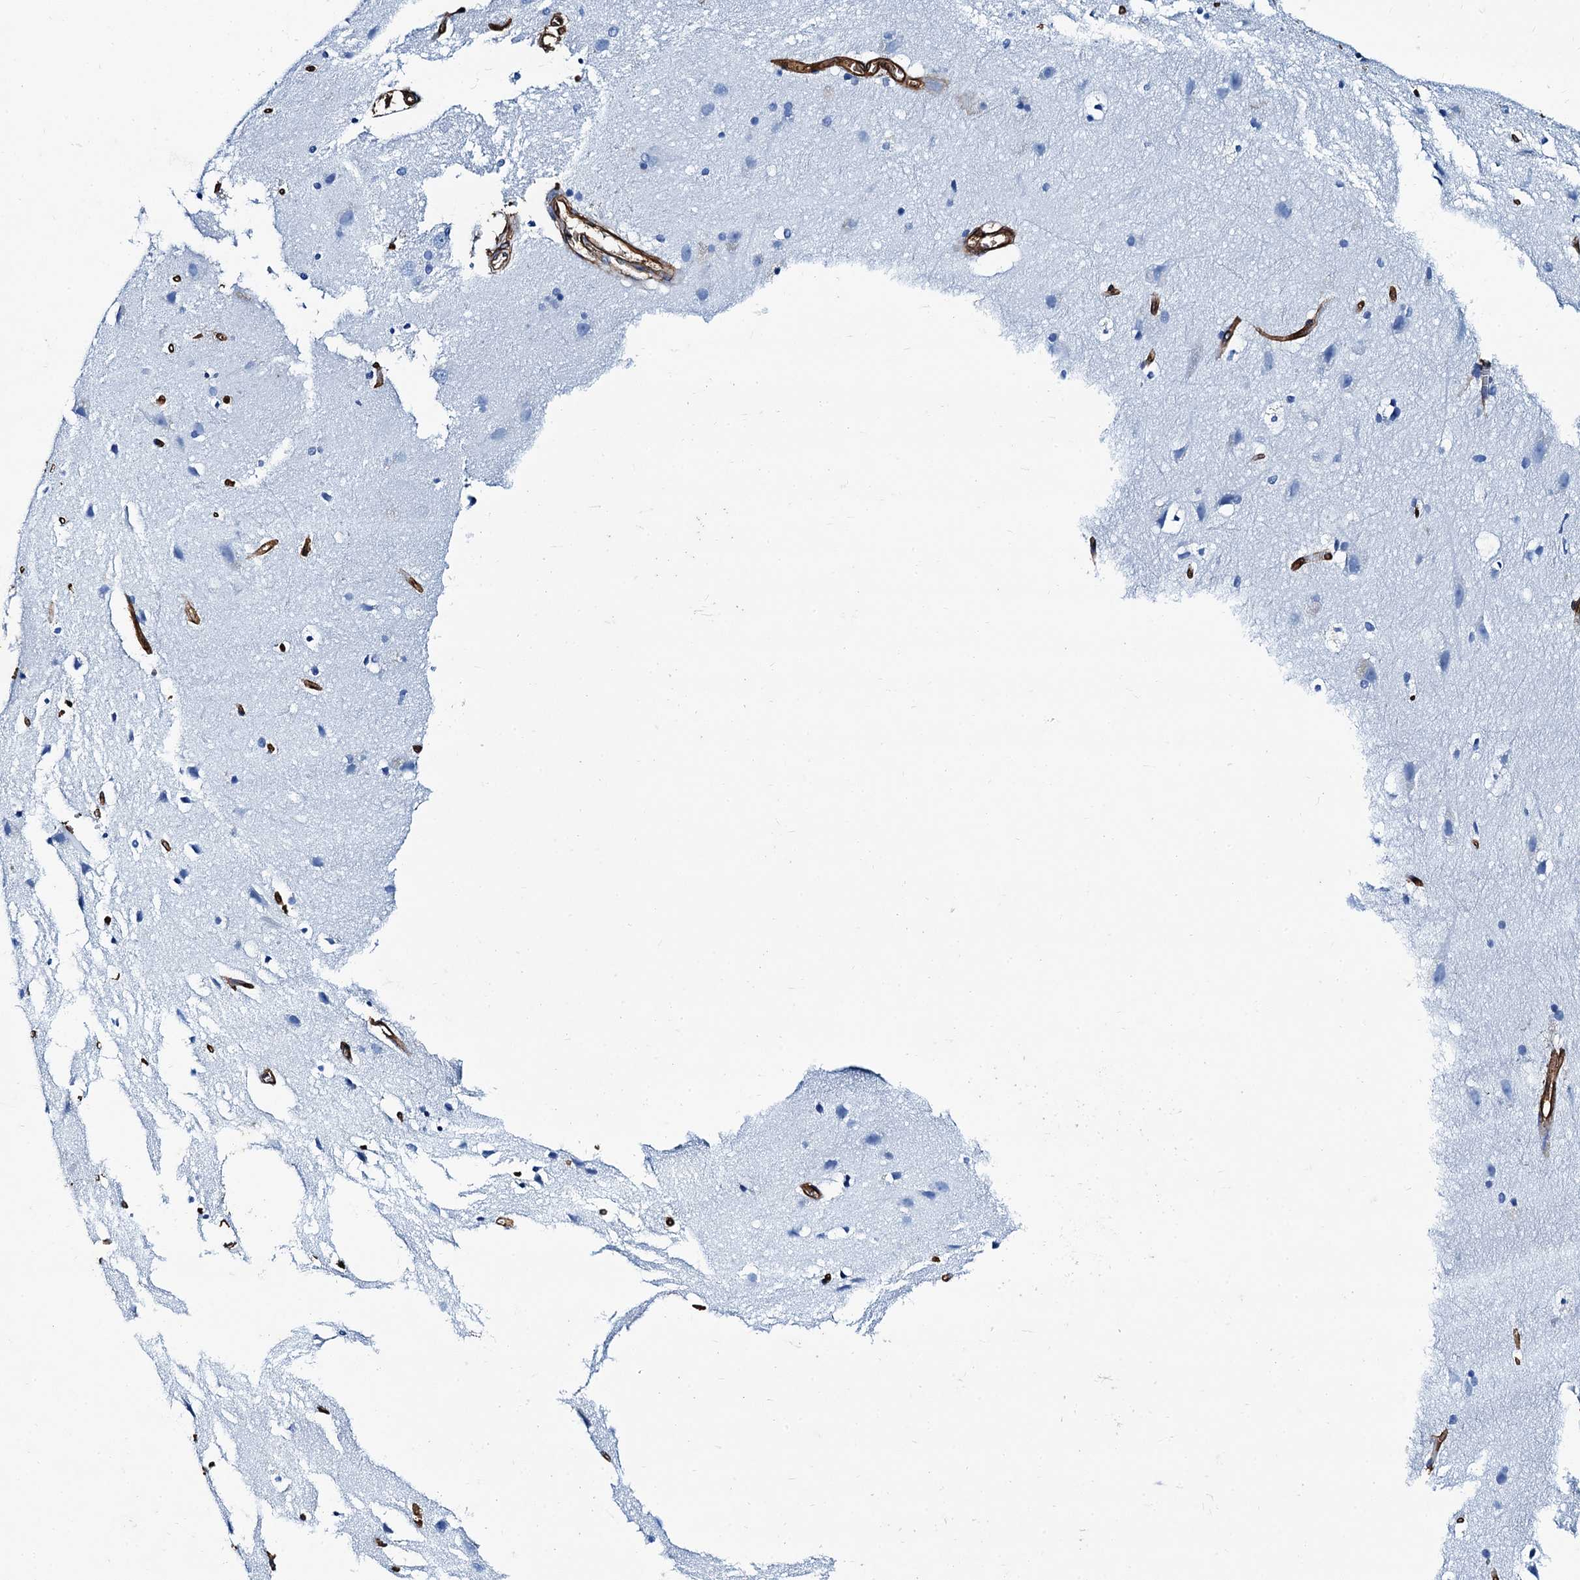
{"staining": {"intensity": "strong", "quantity": ">75%", "location": "cytoplasmic/membranous"}, "tissue": "cerebral cortex", "cell_type": "Endothelial cells", "image_type": "normal", "snomed": [{"axis": "morphology", "description": "Normal tissue, NOS"}, {"axis": "topography", "description": "Cerebral cortex"}], "caption": "DAB (3,3'-diaminobenzidine) immunohistochemical staining of unremarkable cerebral cortex reveals strong cytoplasmic/membranous protein staining in about >75% of endothelial cells.", "gene": "CAVIN2", "patient": {"sex": "male", "age": 54}}